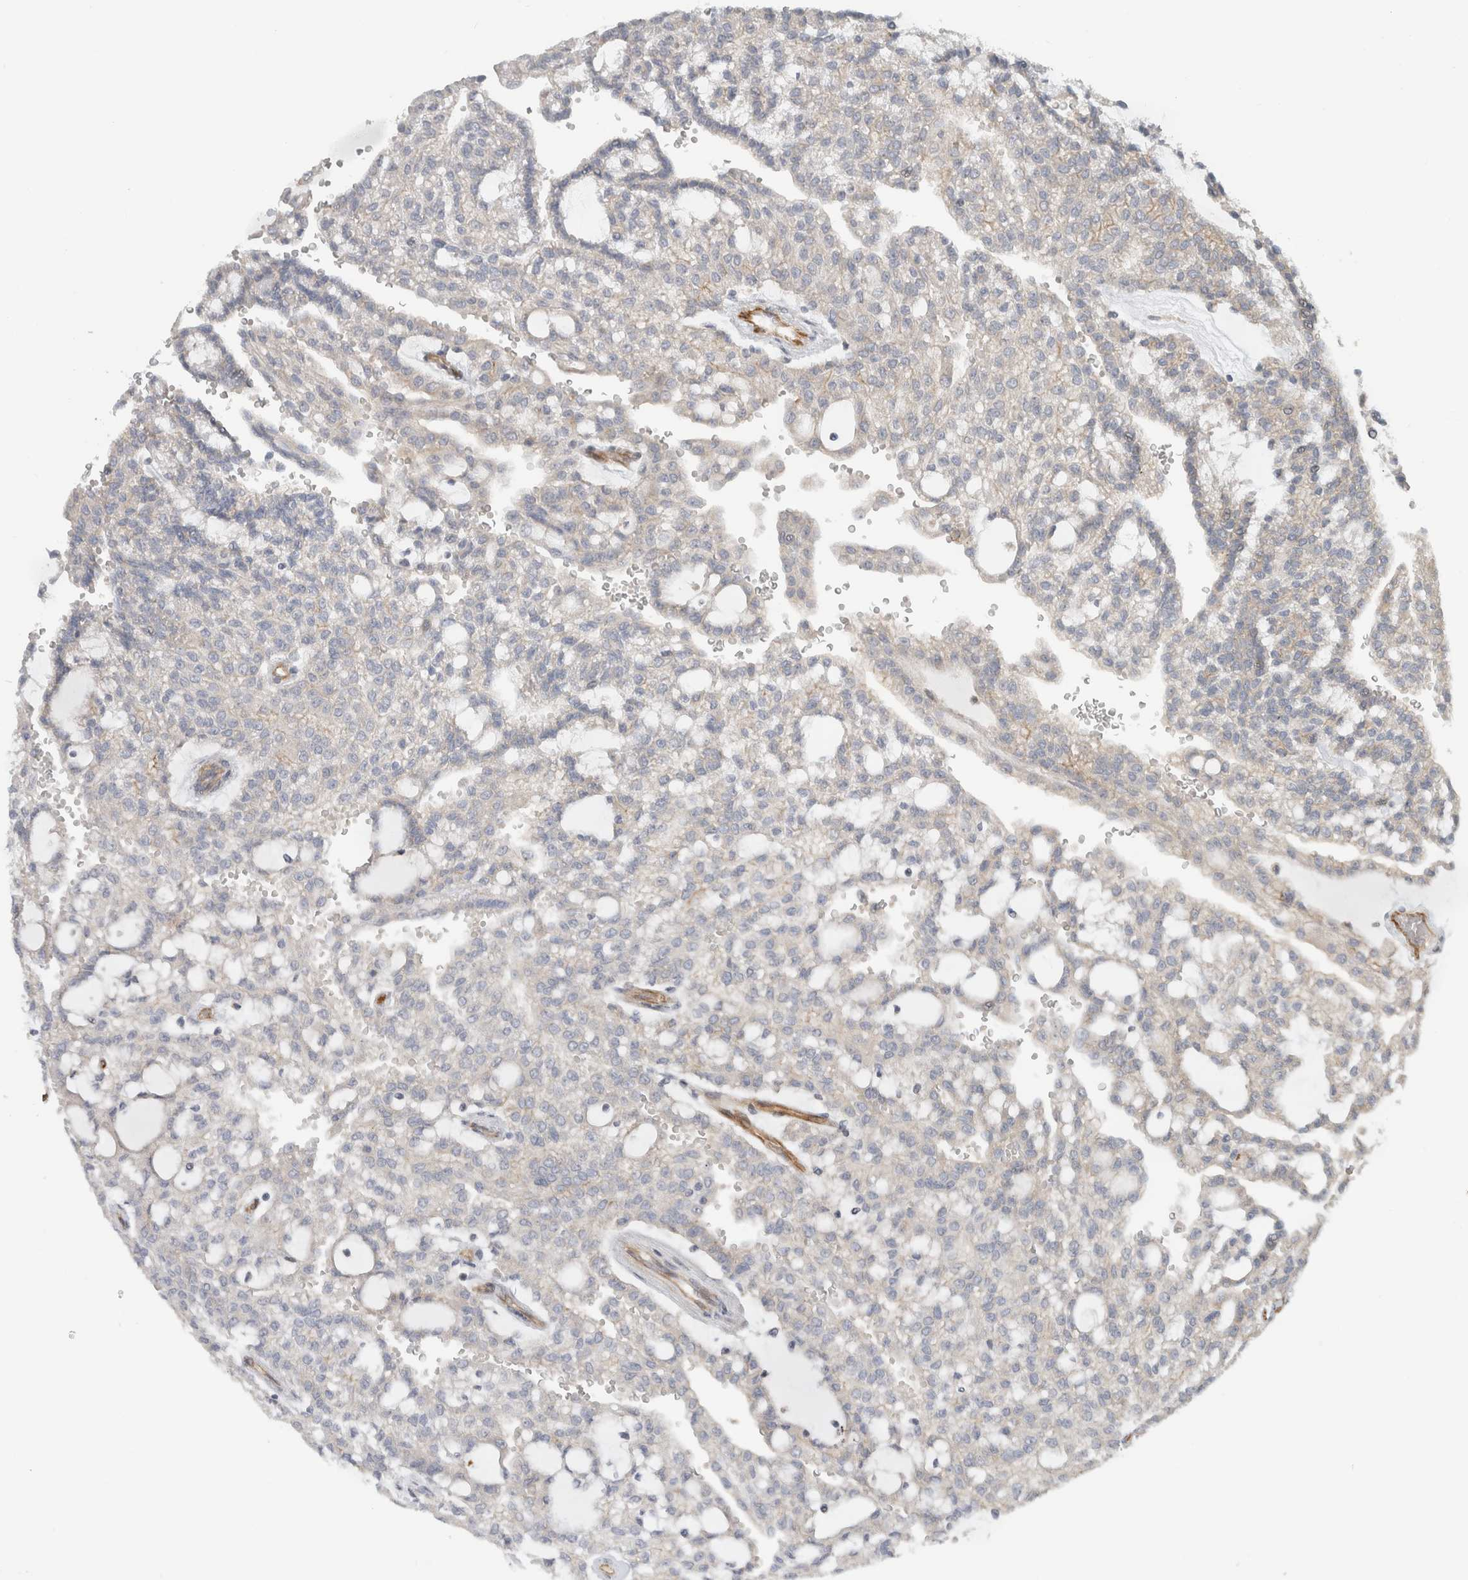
{"staining": {"intensity": "negative", "quantity": "none", "location": "none"}, "tissue": "renal cancer", "cell_type": "Tumor cells", "image_type": "cancer", "snomed": [{"axis": "morphology", "description": "Adenocarcinoma, NOS"}, {"axis": "topography", "description": "Kidney"}], "caption": "Image shows no significant protein positivity in tumor cells of adenocarcinoma (renal).", "gene": "KPNA5", "patient": {"sex": "male", "age": 63}}